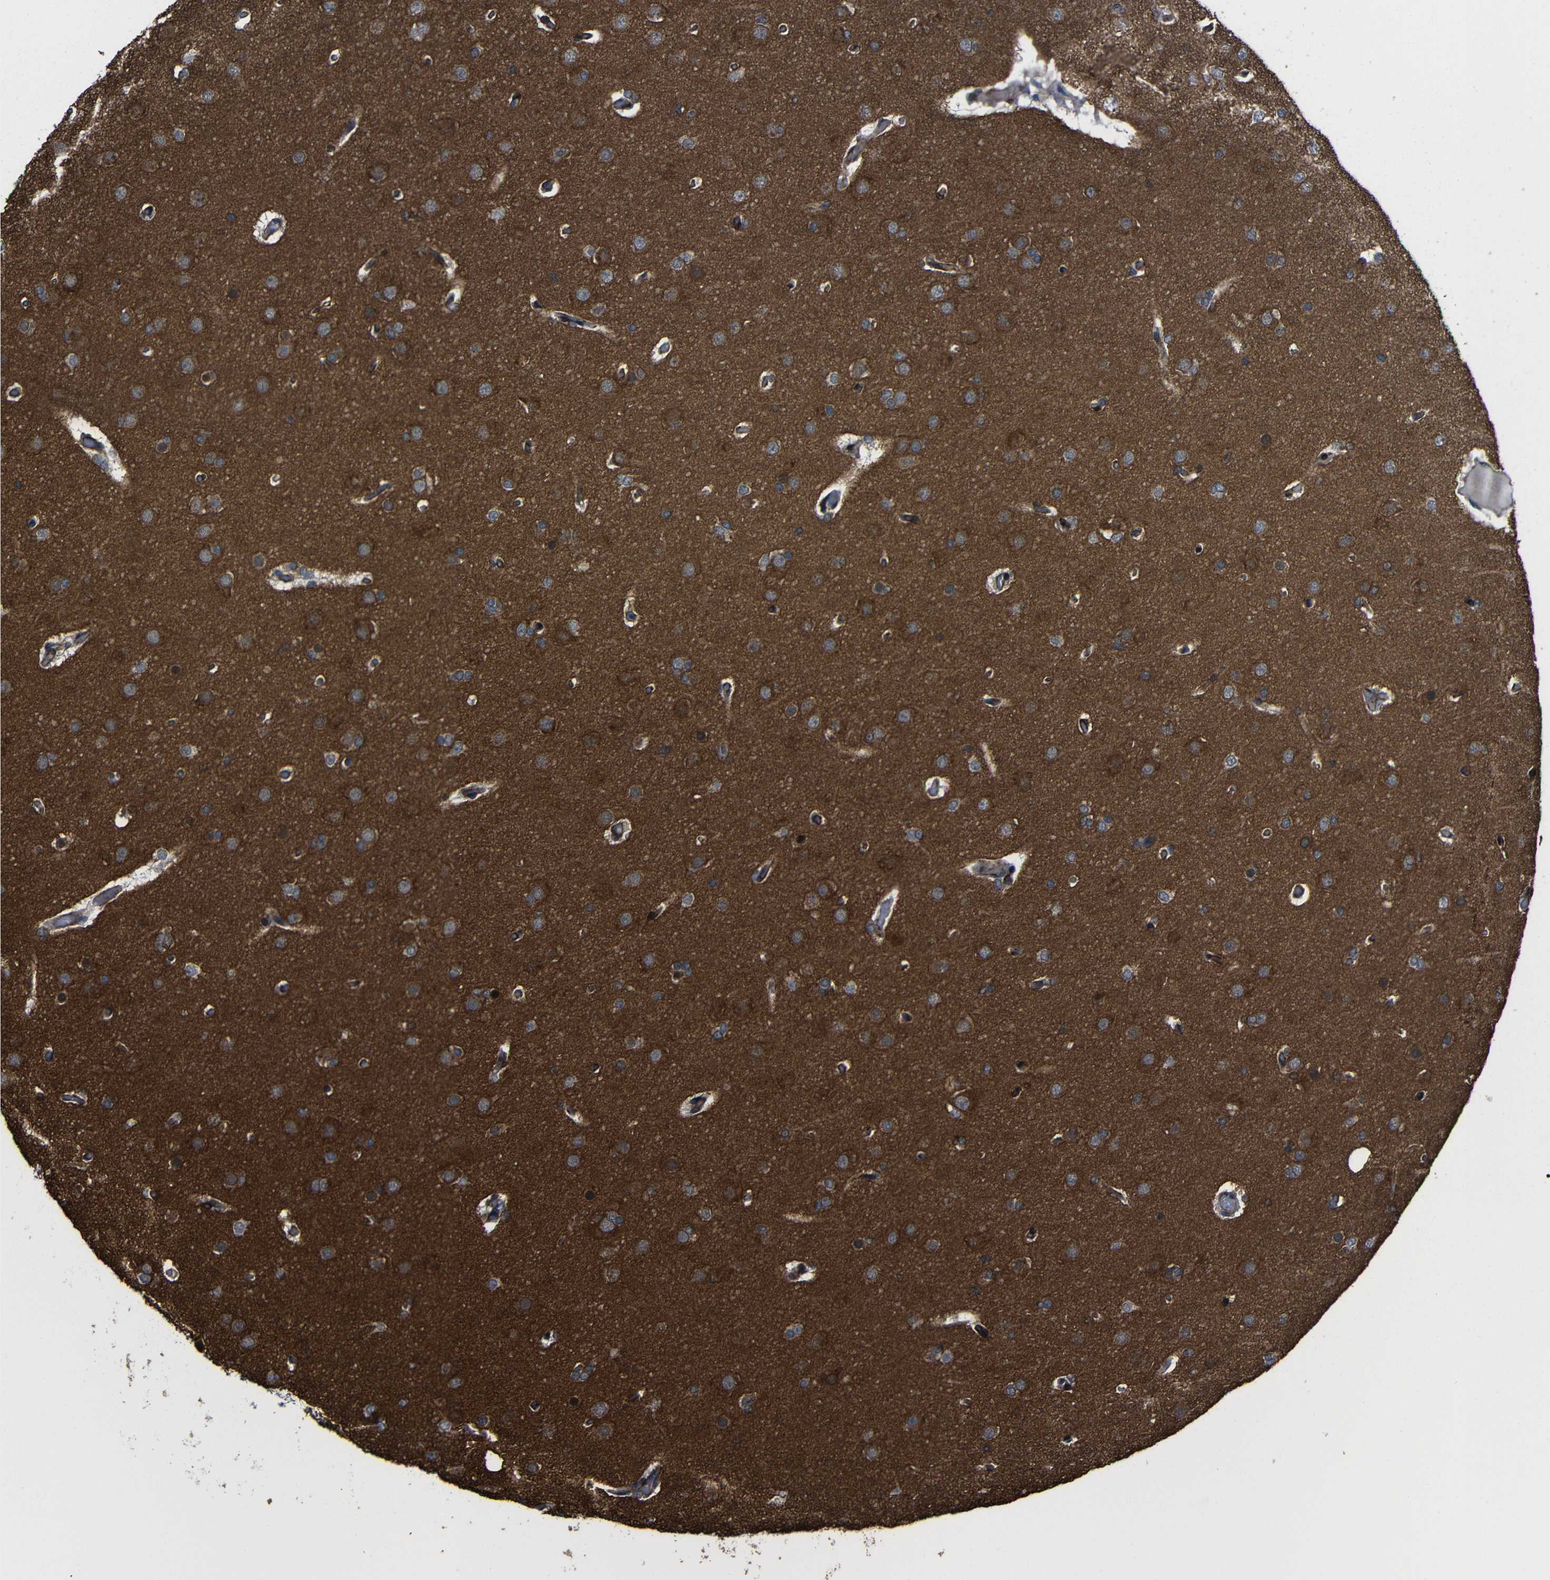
{"staining": {"intensity": "moderate", "quantity": ">75%", "location": "cytoplasmic/membranous"}, "tissue": "glioma", "cell_type": "Tumor cells", "image_type": "cancer", "snomed": [{"axis": "morphology", "description": "Glioma, malignant, High grade"}, {"axis": "topography", "description": "Cerebral cortex"}], "caption": "This is an image of immunohistochemistry staining of malignant glioma (high-grade), which shows moderate staining in the cytoplasmic/membranous of tumor cells.", "gene": "KIAA0513", "patient": {"sex": "female", "age": 36}}